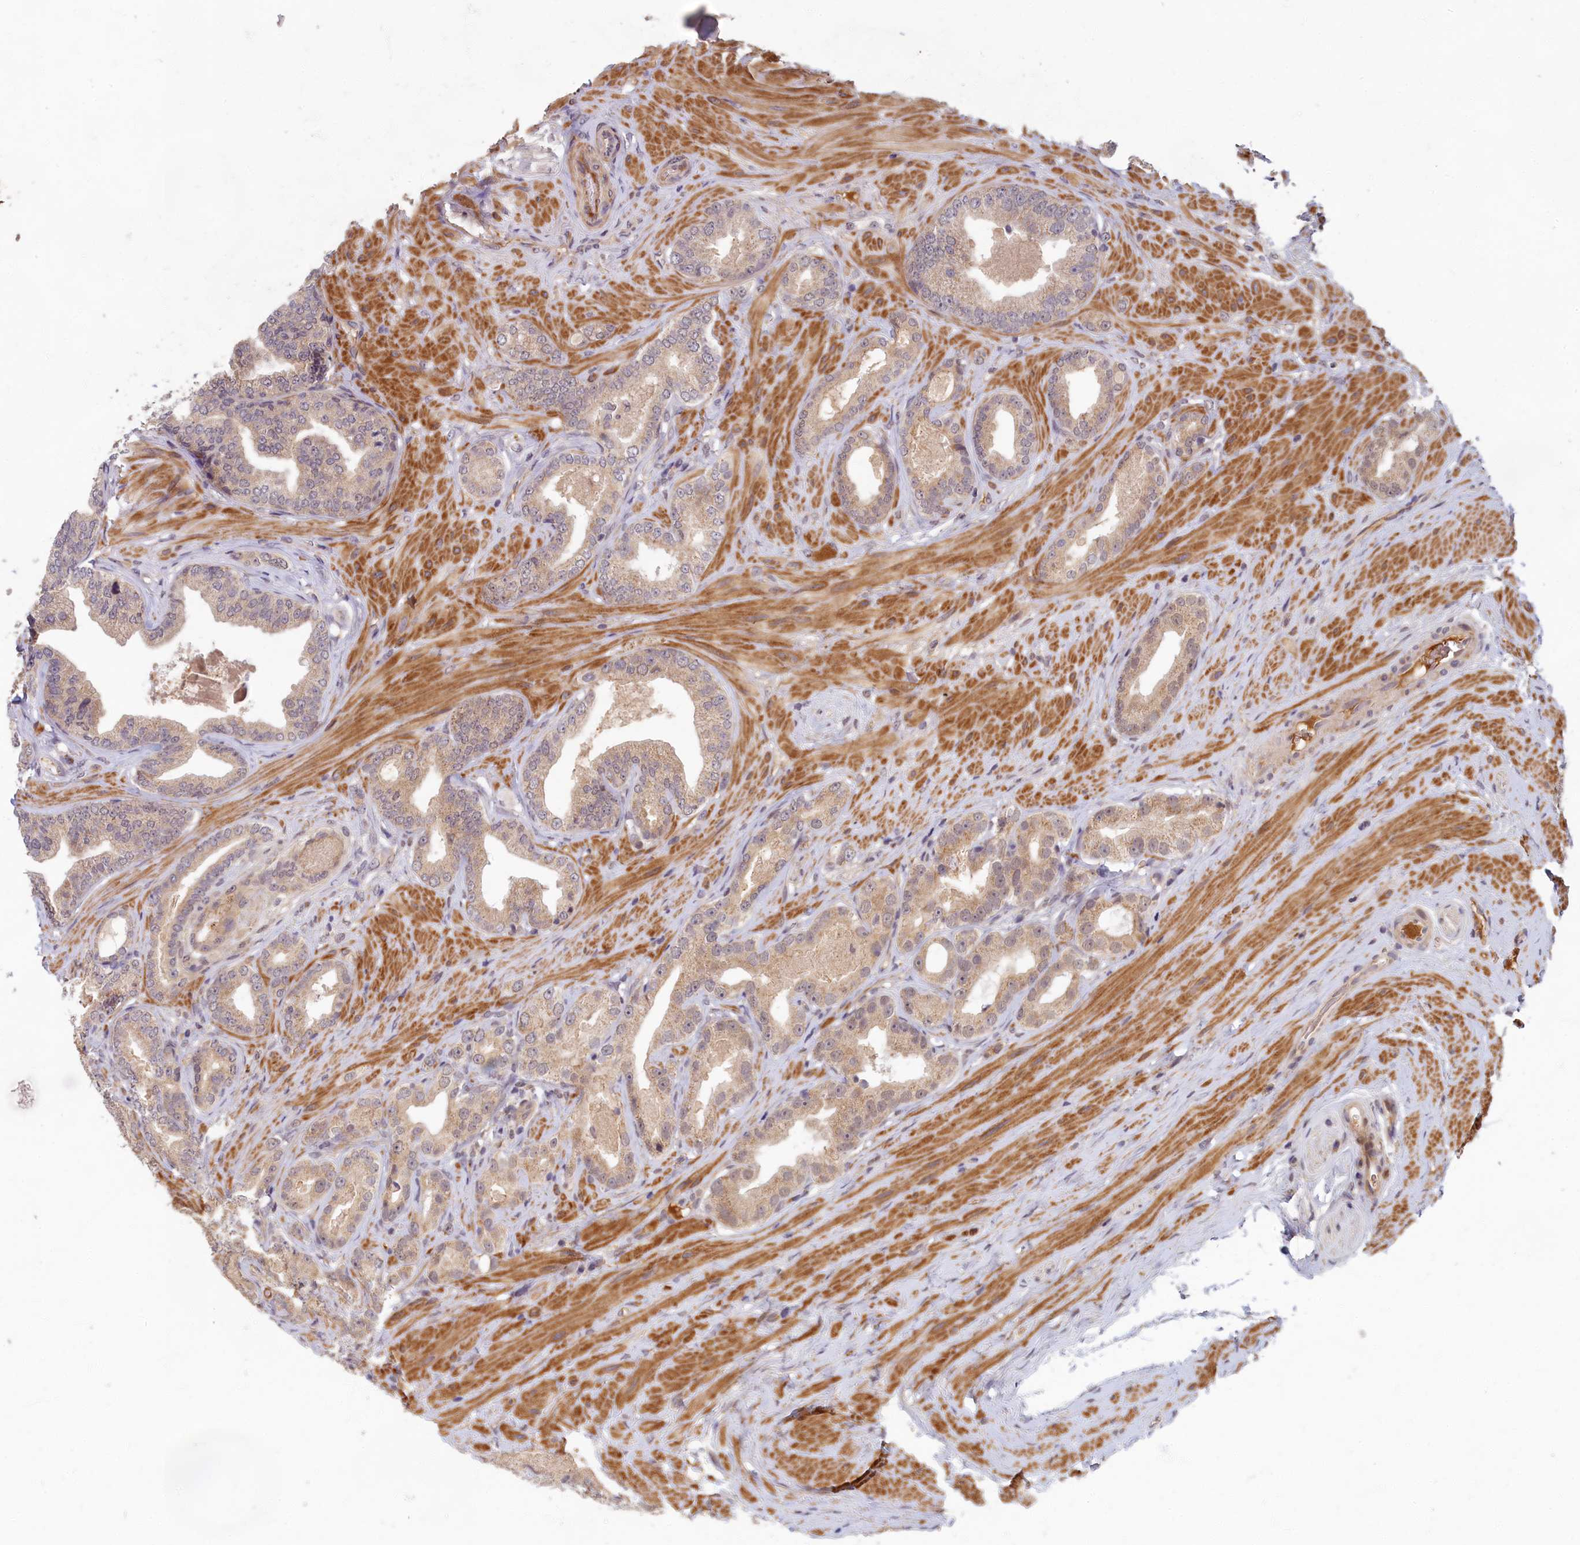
{"staining": {"intensity": "weak", "quantity": "25%-75%", "location": "cytoplasmic/membranous"}, "tissue": "prostate cancer", "cell_type": "Tumor cells", "image_type": "cancer", "snomed": [{"axis": "morphology", "description": "Adenocarcinoma, Low grade"}, {"axis": "topography", "description": "Prostate"}], "caption": "Immunohistochemical staining of prostate low-grade adenocarcinoma displays weak cytoplasmic/membranous protein expression in approximately 25%-75% of tumor cells. Immunohistochemistry stains the protein in brown and the nuclei are stained blue.", "gene": "EARS2", "patient": {"sex": "male", "age": 63}}